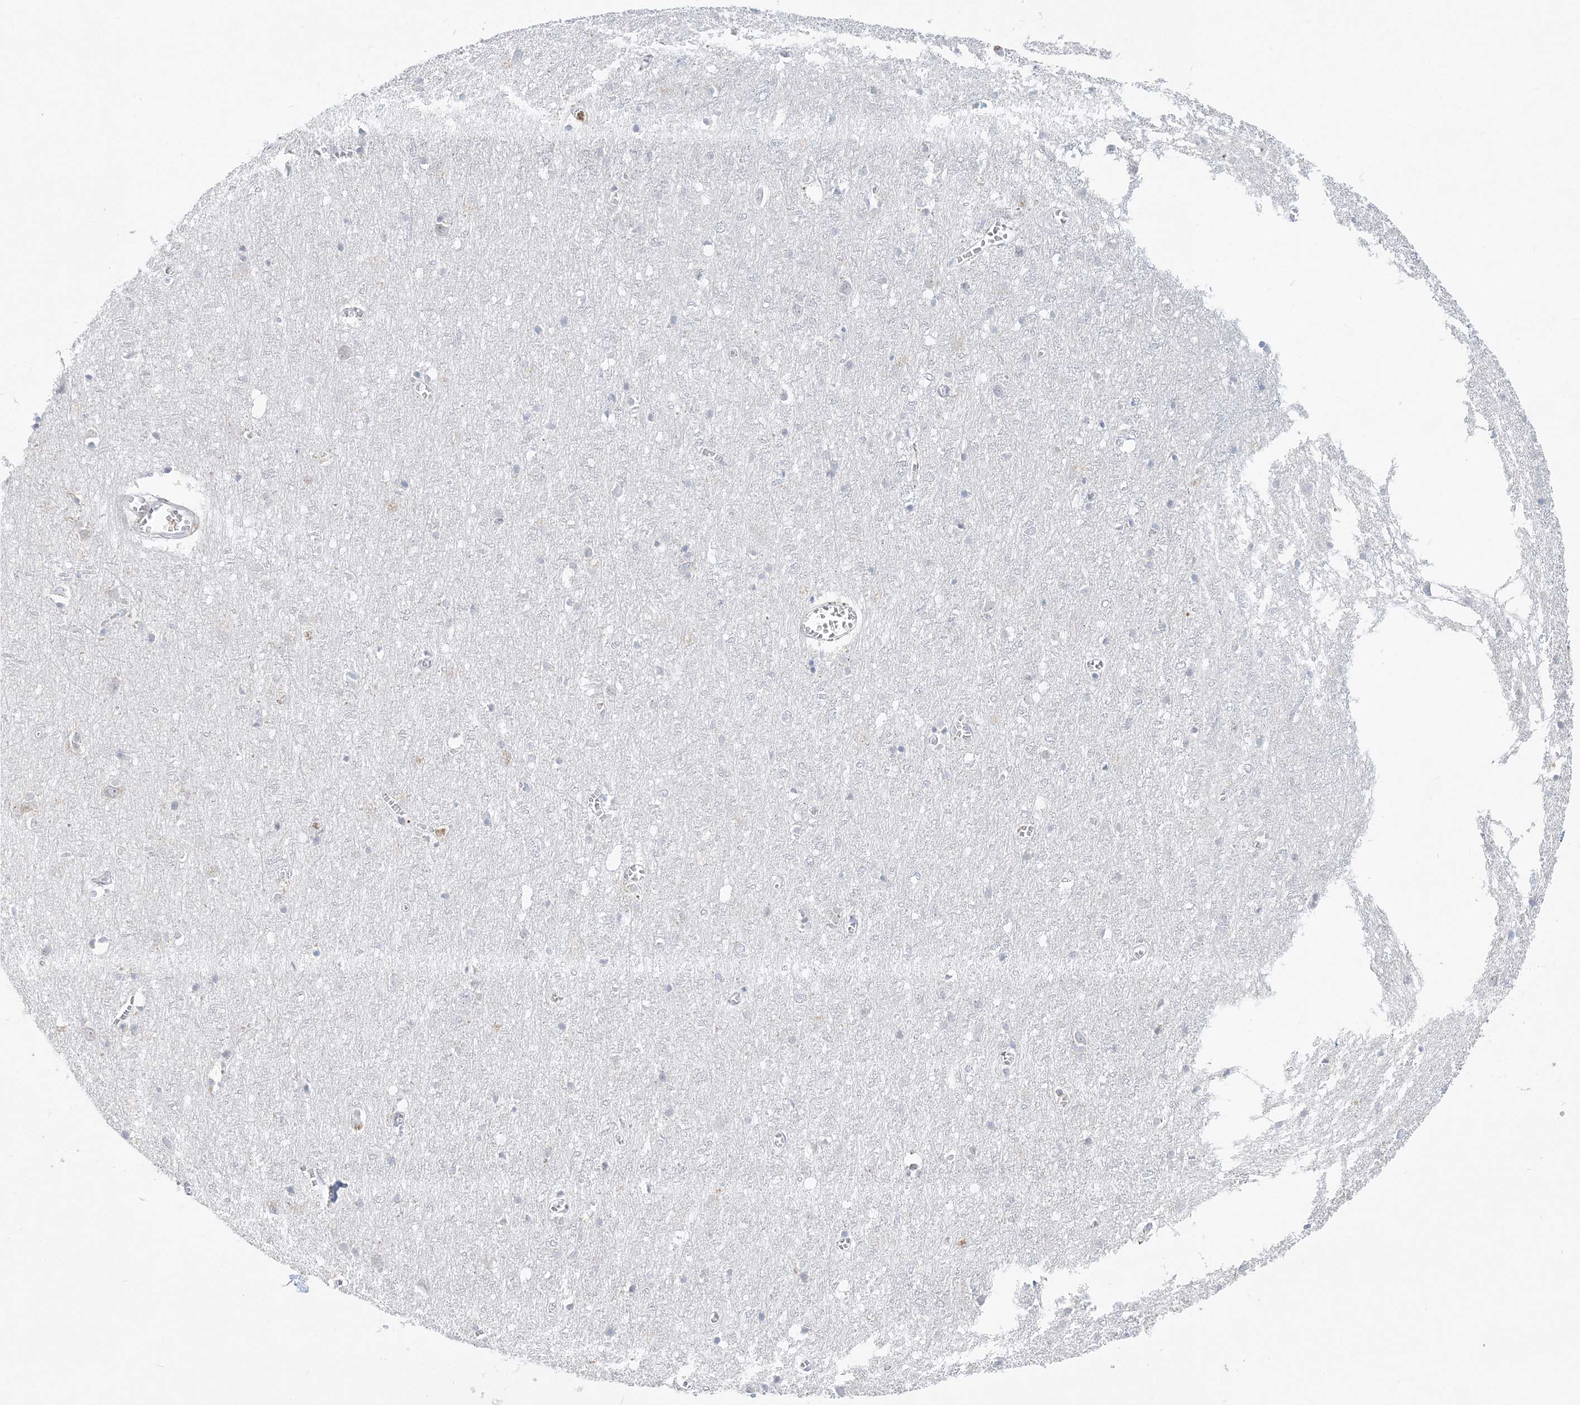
{"staining": {"intensity": "moderate", "quantity": "<25%", "location": "cytoplasmic/membranous"}, "tissue": "cerebral cortex", "cell_type": "Endothelial cells", "image_type": "normal", "snomed": [{"axis": "morphology", "description": "Normal tissue, NOS"}, {"axis": "topography", "description": "Cerebral cortex"}], "caption": "Immunohistochemical staining of unremarkable human cerebral cortex displays <25% levels of moderate cytoplasmic/membranous protein positivity in approximately <25% of endothelial cells.", "gene": "DNAH5", "patient": {"sex": "female", "age": 64}}